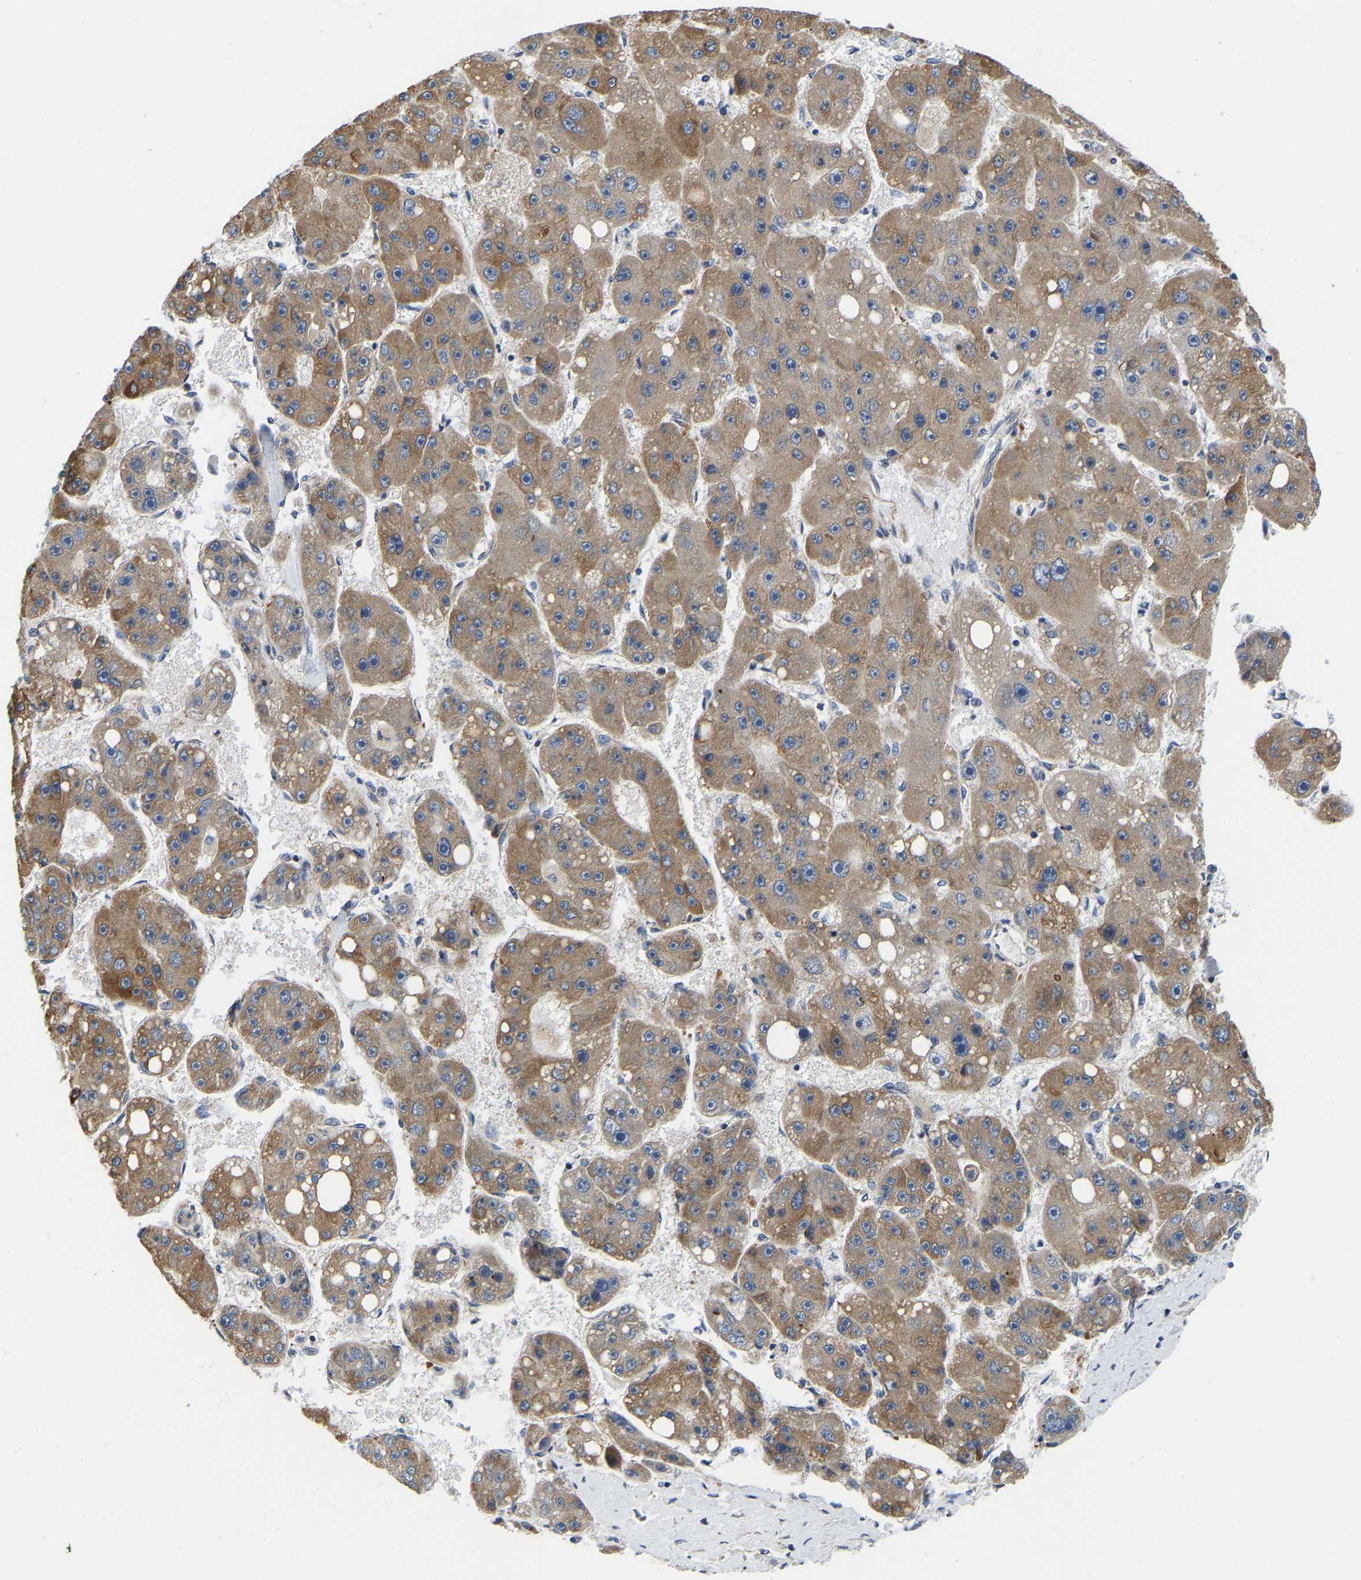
{"staining": {"intensity": "moderate", "quantity": ">75%", "location": "cytoplasmic/membranous"}, "tissue": "liver cancer", "cell_type": "Tumor cells", "image_type": "cancer", "snomed": [{"axis": "morphology", "description": "Carcinoma, Hepatocellular, NOS"}, {"axis": "topography", "description": "Liver"}], "caption": "Hepatocellular carcinoma (liver) stained for a protein exhibits moderate cytoplasmic/membranous positivity in tumor cells.", "gene": "ARL6IP5", "patient": {"sex": "female", "age": 61}}